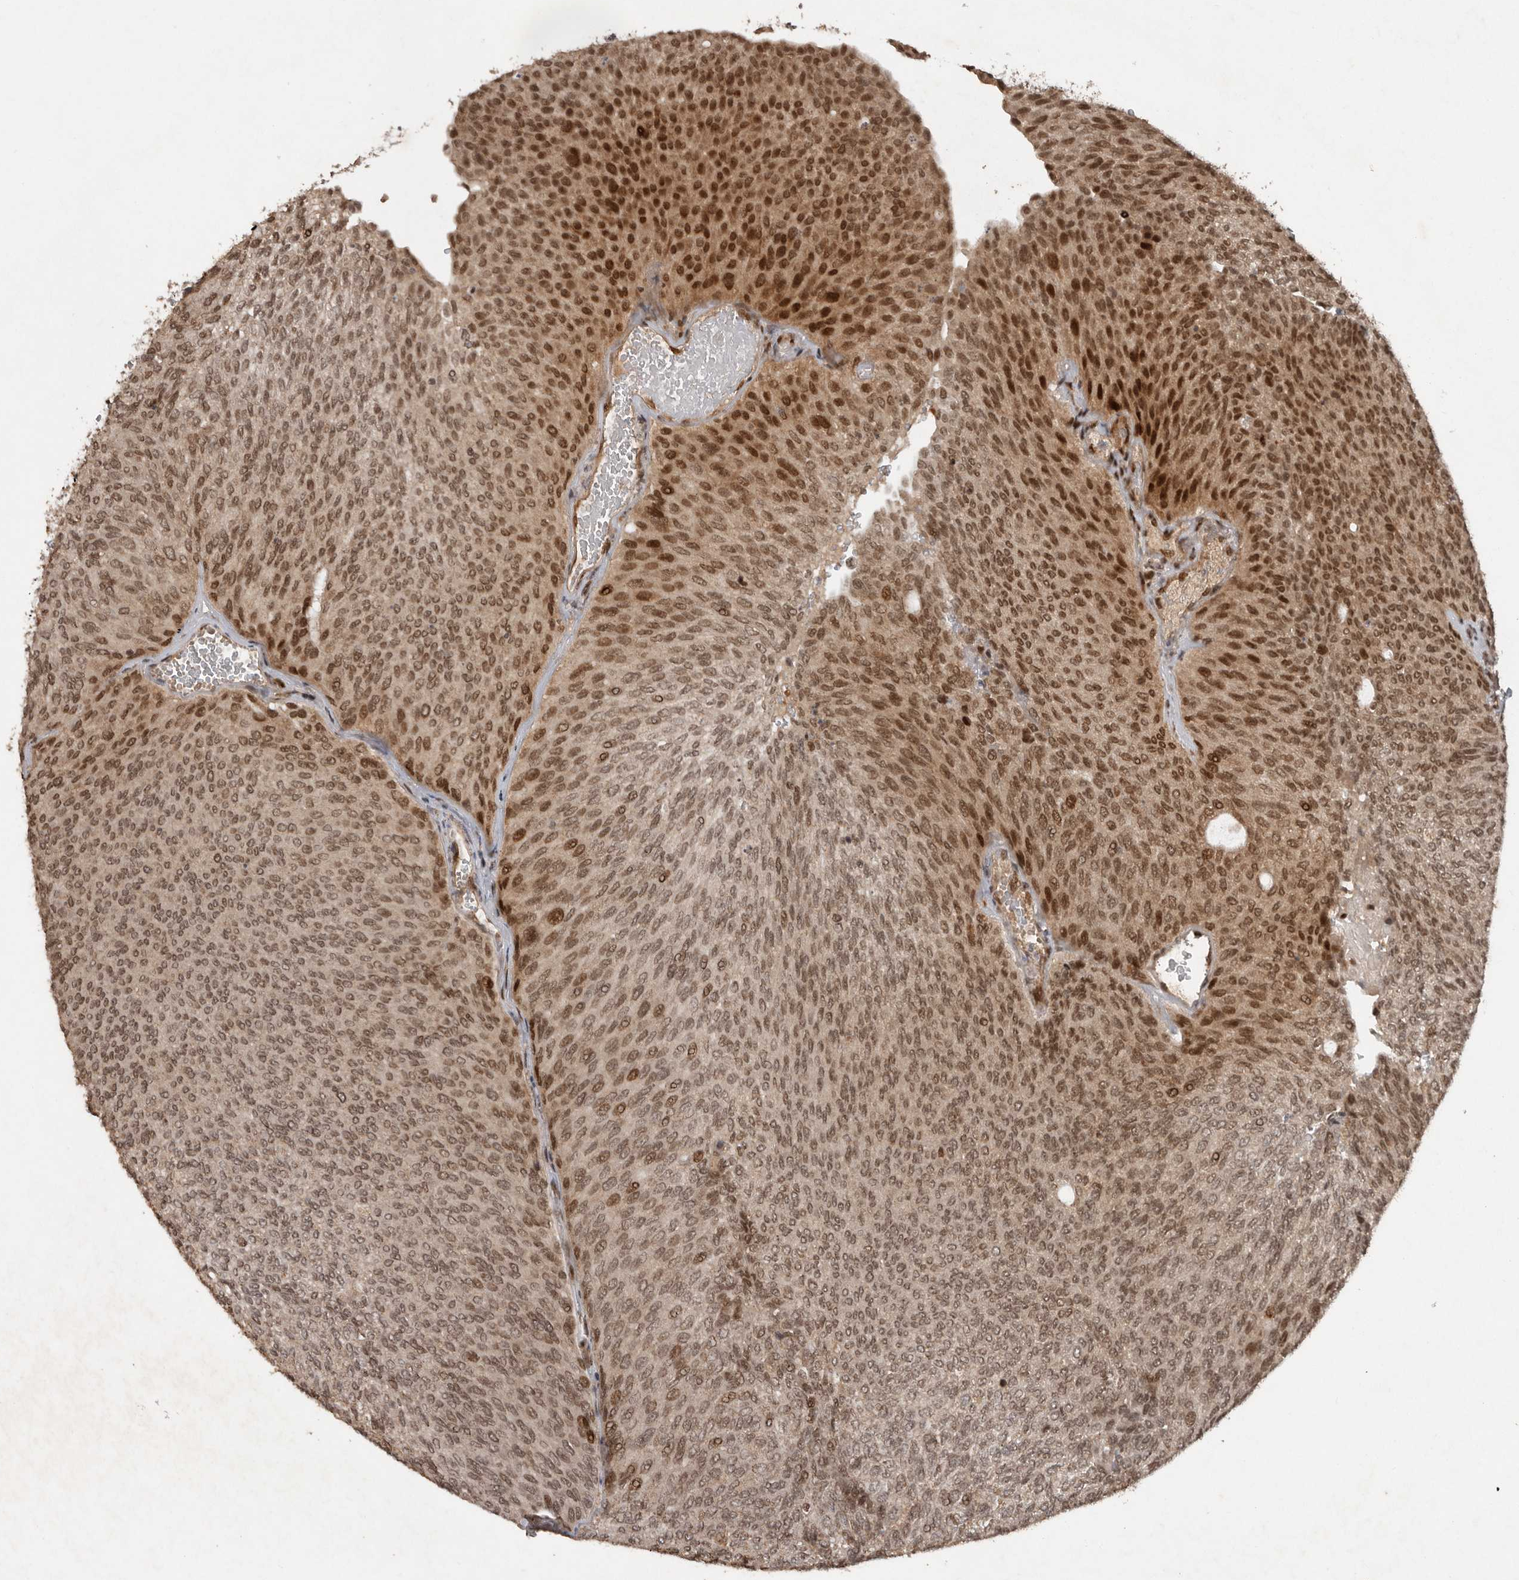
{"staining": {"intensity": "strong", "quantity": "25%-75%", "location": "cytoplasmic/membranous,nuclear"}, "tissue": "urothelial cancer", "cell_type": "Tumor cells", "image_type": "cancer", "snomed": [{"axis": "morphology", "description": "Urothelial carcinoma, Low grade"}, {"axis": "topography", "description": "Urinary bladder"}], "caption": "Urothelial carcinoma (low-grade) stained with DAB immunohistochemistry (IHC) reveals high levels of strong cytoplasmic/membranous and nuclear staining in about 25%-75% of tumor cells.", "gene": "CDC27", "patient": {"sex": "female", "age": 79}}